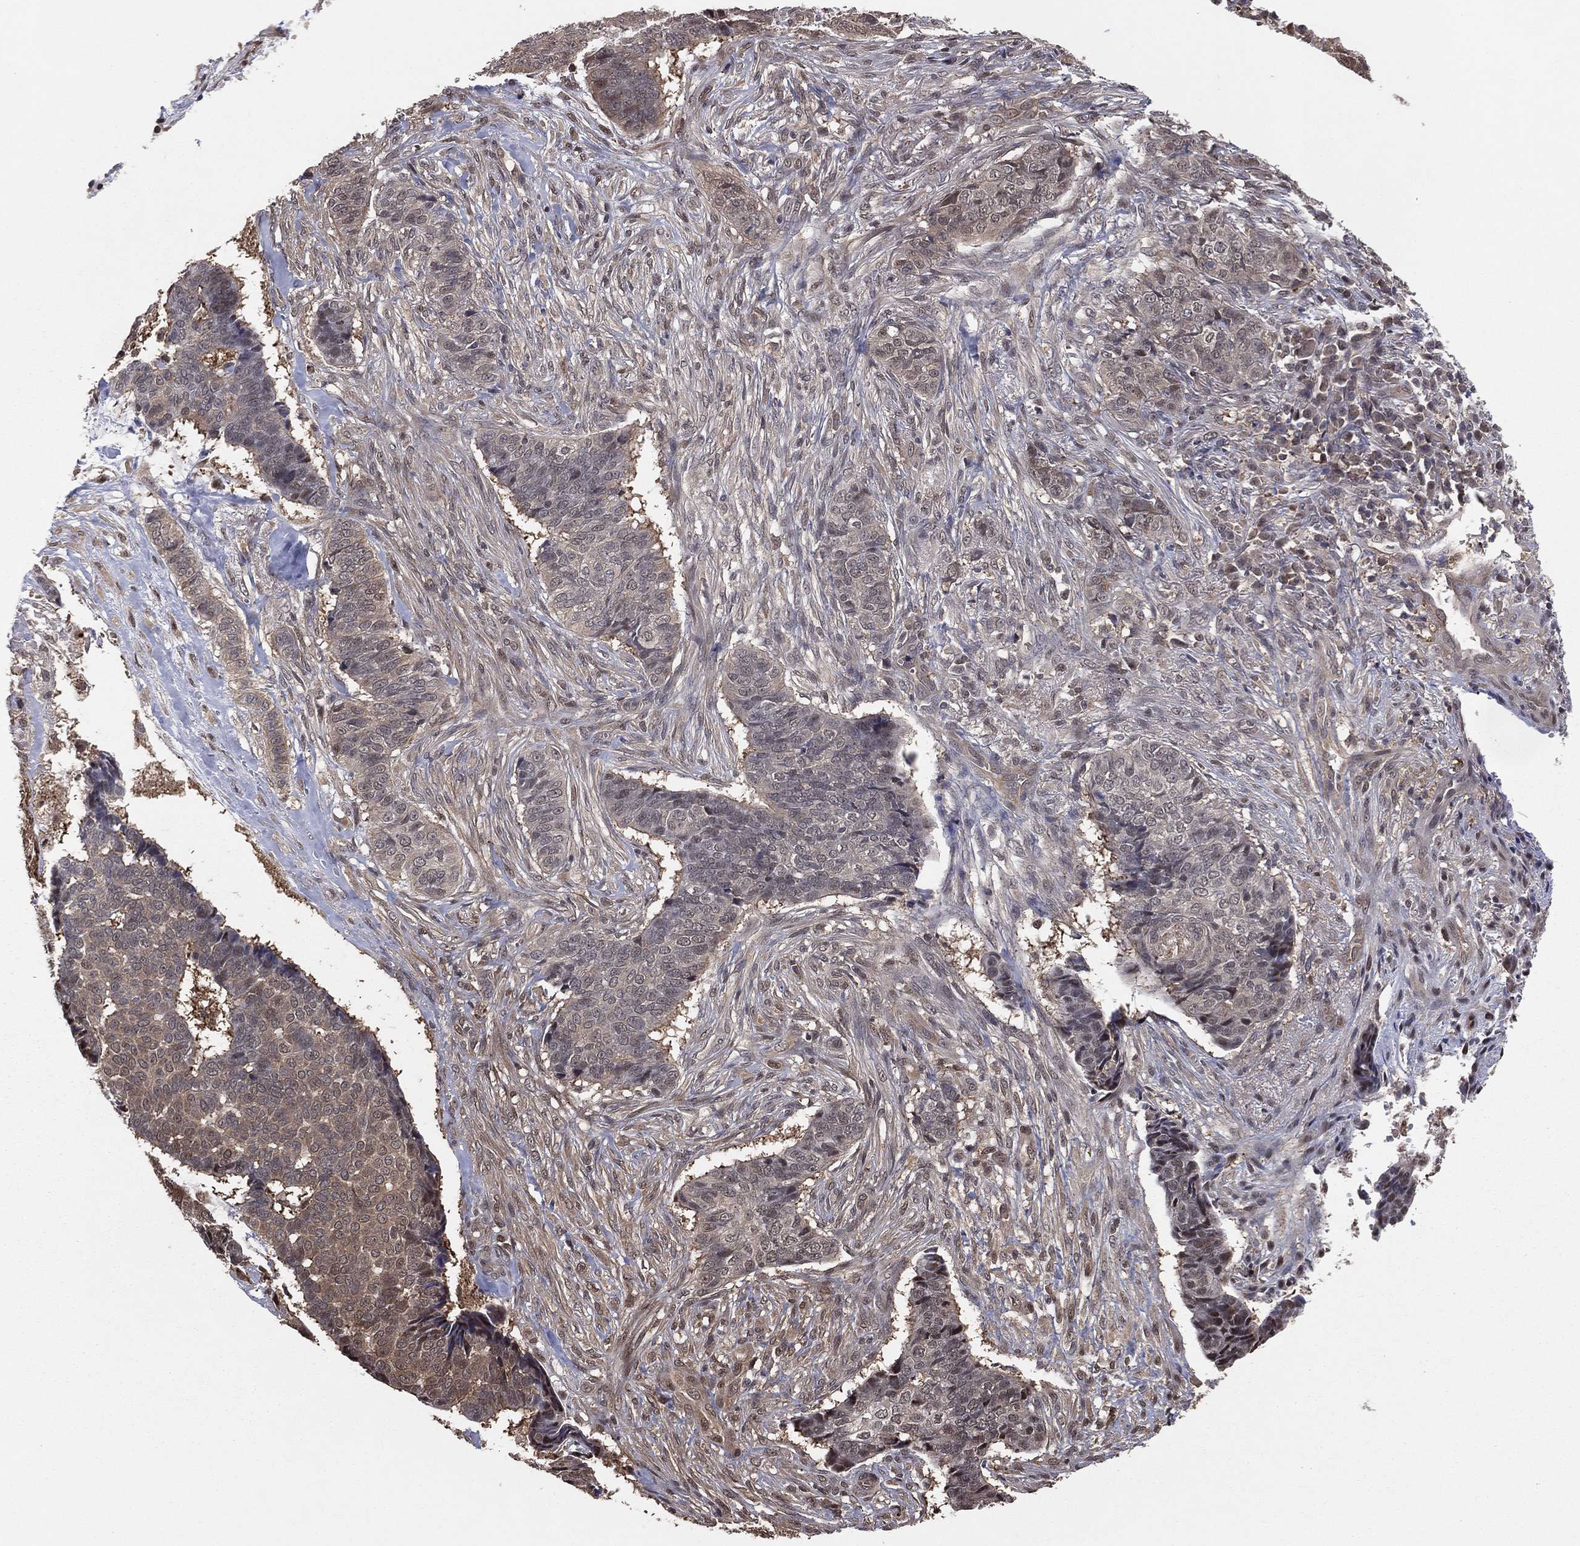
{"staining": {"intensity": "weak", "quantity": "<25%", "location": "cytoplasmic/membranous"}, "tissue": "skin cancer", "cell_type": "Tumor cells", "image_type": "cancer", "snomed": [{"axis": "morphology", "description": "Basal cell carcinoma"}, {"axis": "topography", "description": "Skin"}], "caption": "An IHC image of basal cell carcinoma (skin) is shown. There is no staining in tumor cells of basal cell carcinoma (skin). The staining was performed using DAB to visualize the protein expression in brown, while the nuclei were stained in blue with hematoxylin (Magnification: 20x).", "gene": "ICOSLG", "patient": {"sex": "male", "age": 86}}